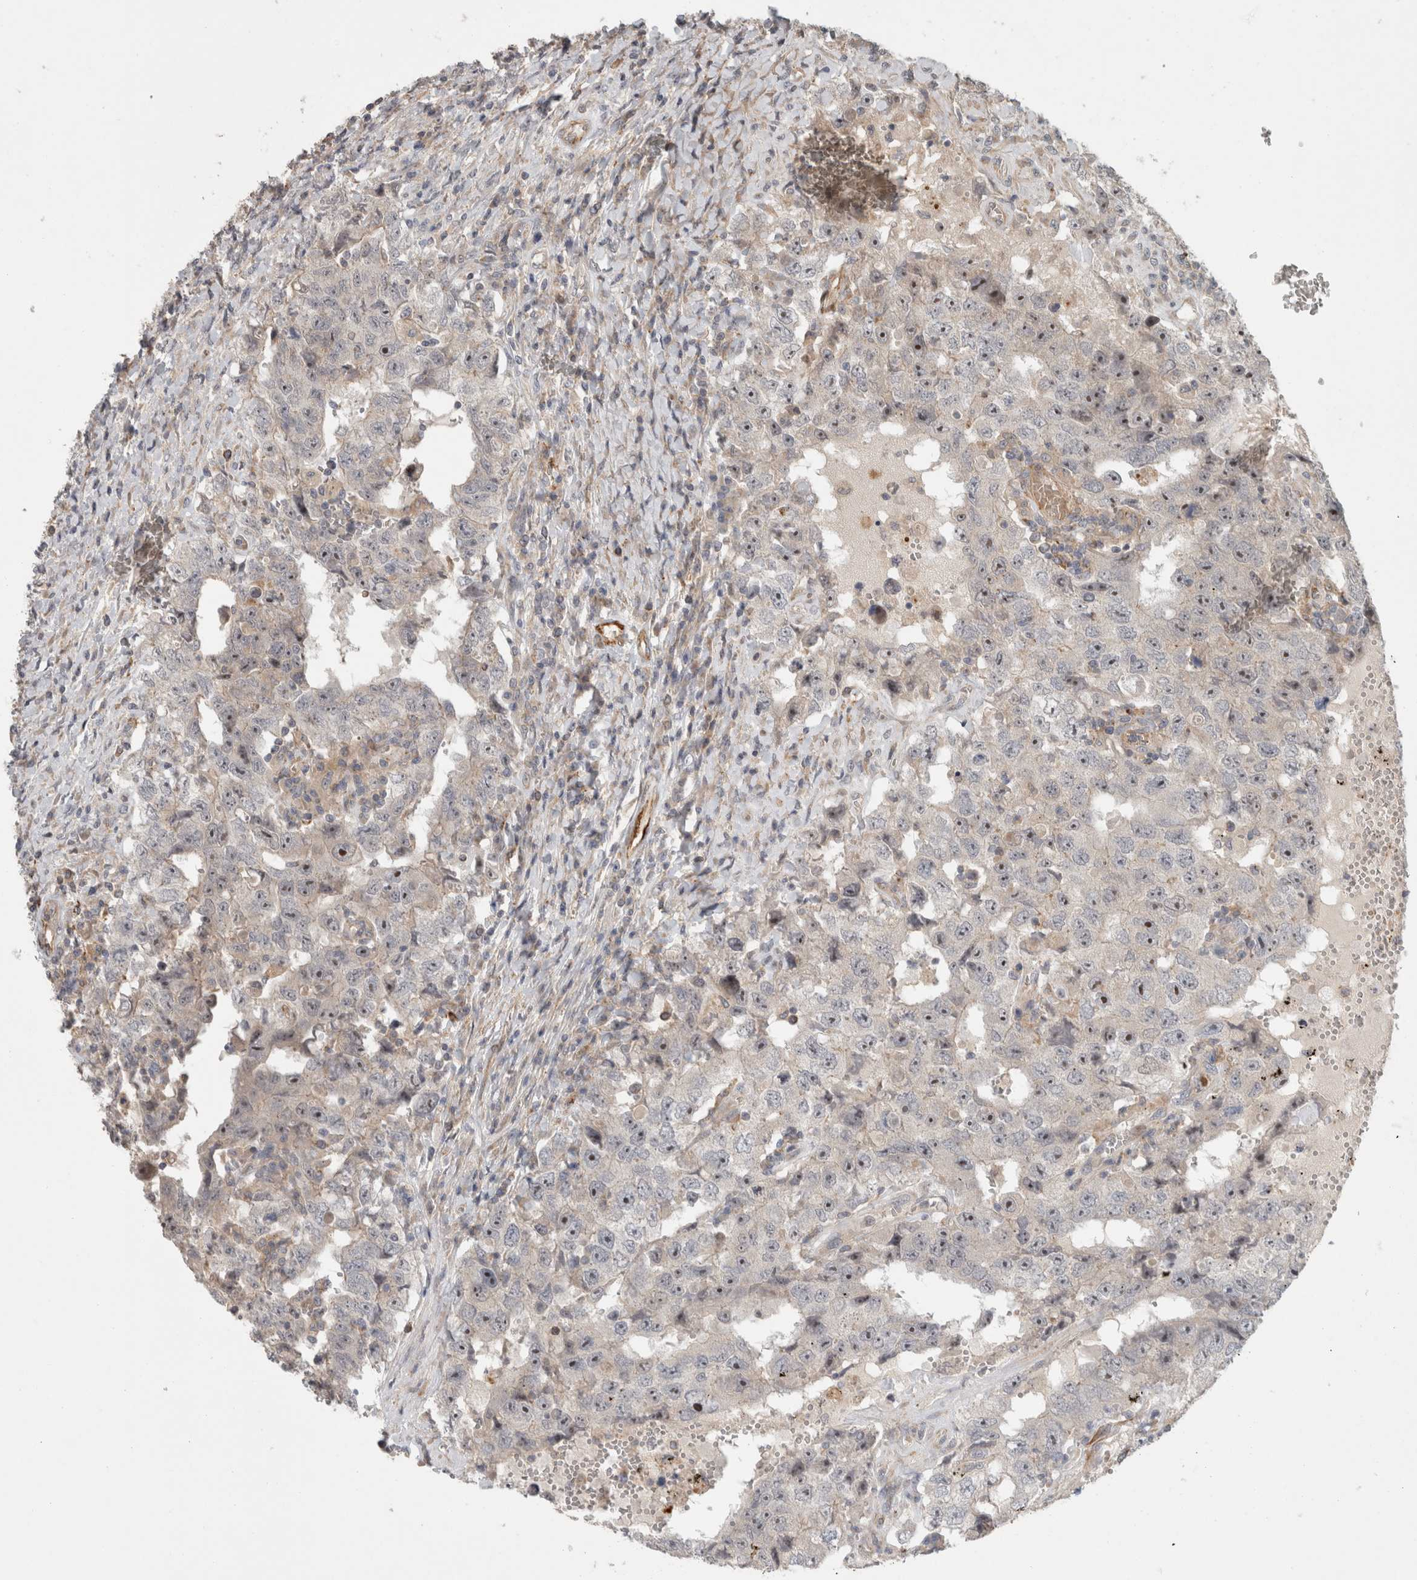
{"staining": {"intensity": "negative", "quantity": "none", "location": "none"}, "tissue": "testis cancer", "cell_type": "Tumor cells", "image_type": "cancer", "snomed": [{"axis": "morphology", "description": "Carcinoma, Embryonal, NOS"}, {"axis": "topography", "description": "Testis"}], "caption": "Immunohistochemistry of human testis cancer exhibits no positivity in tumor cells.", "gene": "SIPA1L2", "patient": {"sex": "male", "age": 26}}